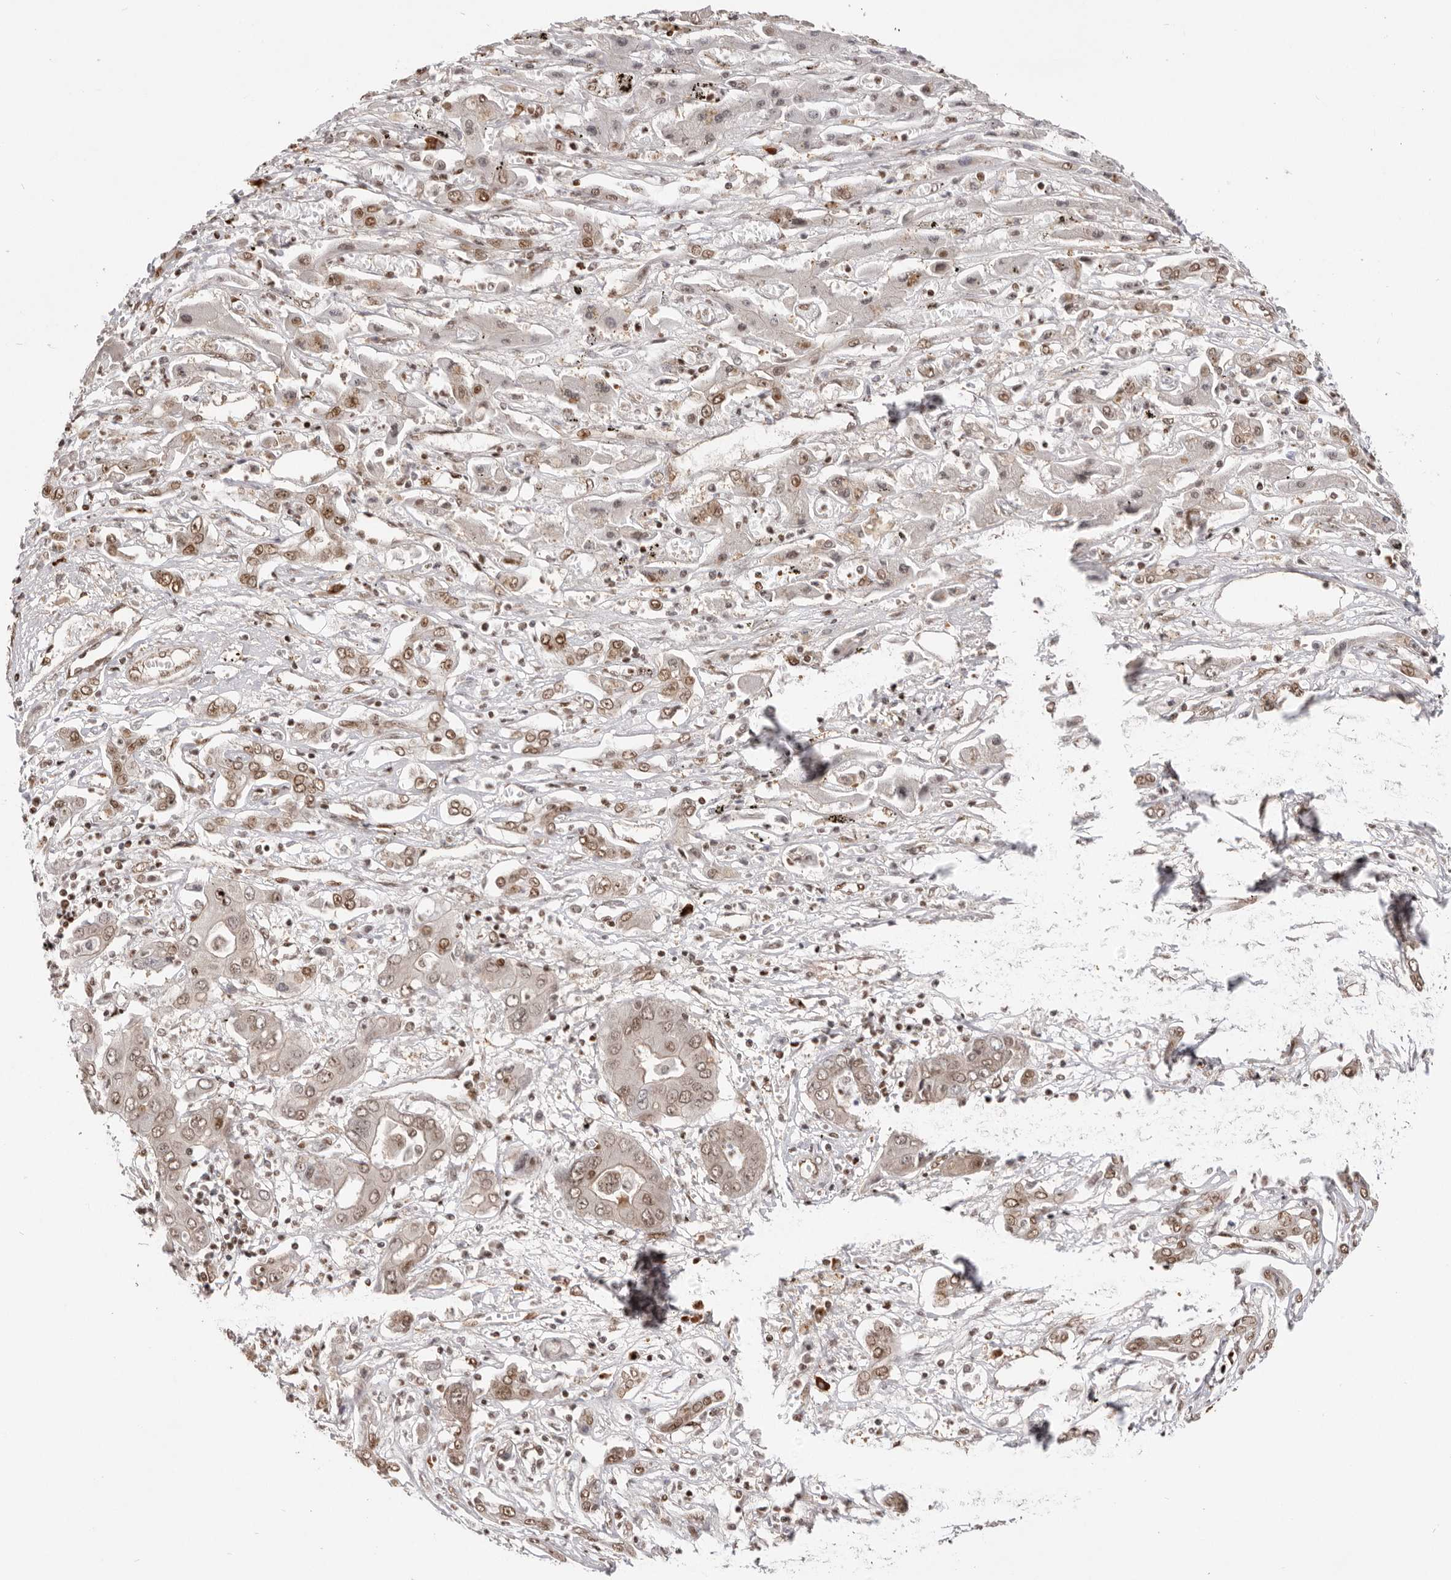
{"staining": {"intensity": "moderate", "quantity": ">75%", "location": "nuclear"}, "tissue": "liver cancer", "cell_type": "Tumor cells", "image_type": "cancer", "snomed": [{"axis": "morphology", "description": "Cholangiocarcinoma"}, {"axis": "topography", "description": "Liver"}], "caption": "Immunohistochemistry image of neoplastic tissue: human liver cancer (cholangiocarcinoma) stained using immunohistochemistry exhibits medium levels of moderate protein expression localized specifically in the nuclear of tumor cells, appearing as a nuclear brown color.", "gene": "CHTOP", "patient": {"sex": "male", "age": 67}}